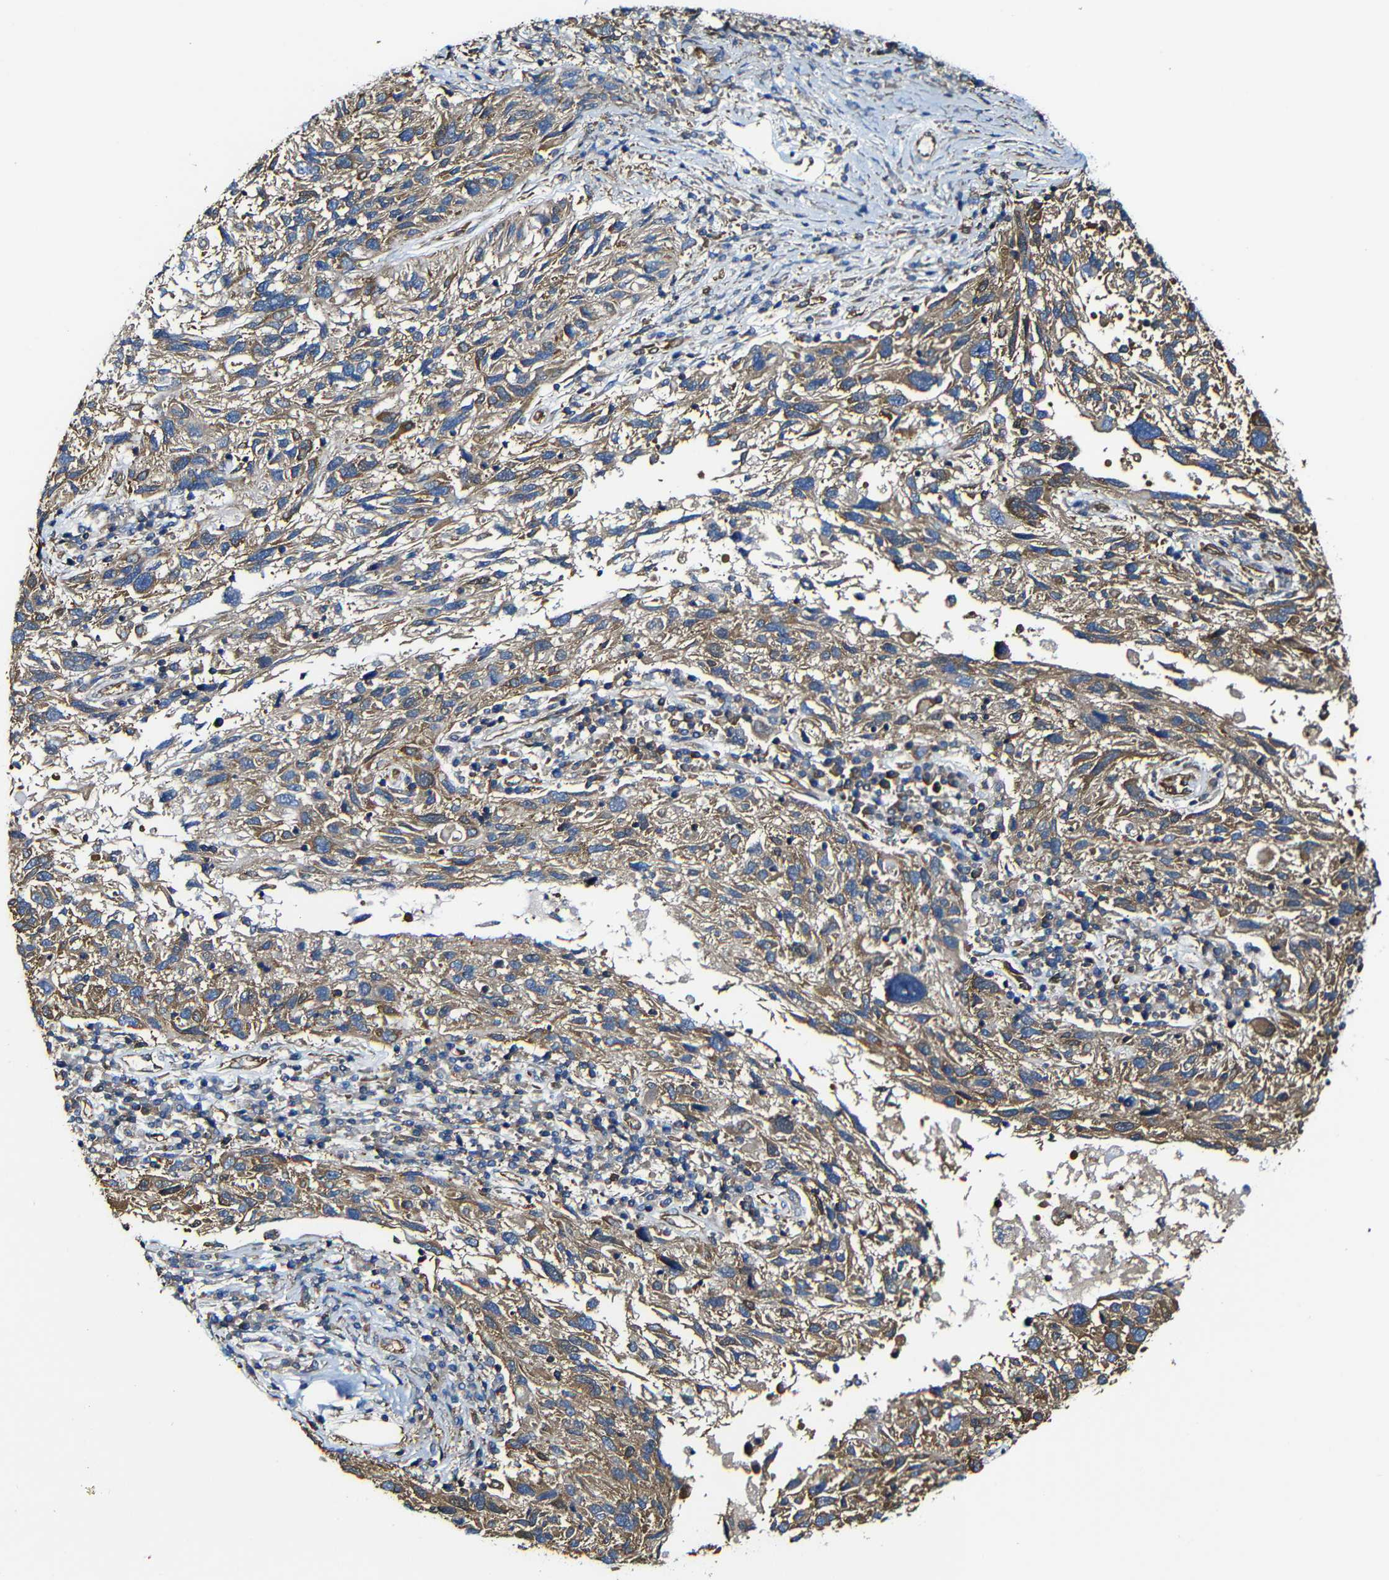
{"staining": {"intensity": "moderate", "quantity": ">75%", "location": "cytoplasmic/membranous"}, "tissue": "melanoma", "cell_type": "Tumor cells", "image_type": "cancer", "snomed": [{"axis": "morphology", "description": "Malignant melanoma, NOS"}, {"axis": "topography", "description": "Skin"}], "caption": "Immunohistochemistry of human melanoma demonstrates medium levels of moderate cytoplasmic/membranous positivity in approximately >75% of tumor cells.", "gene": "MSN", "patient": {"sex": "male", "age": 53}}